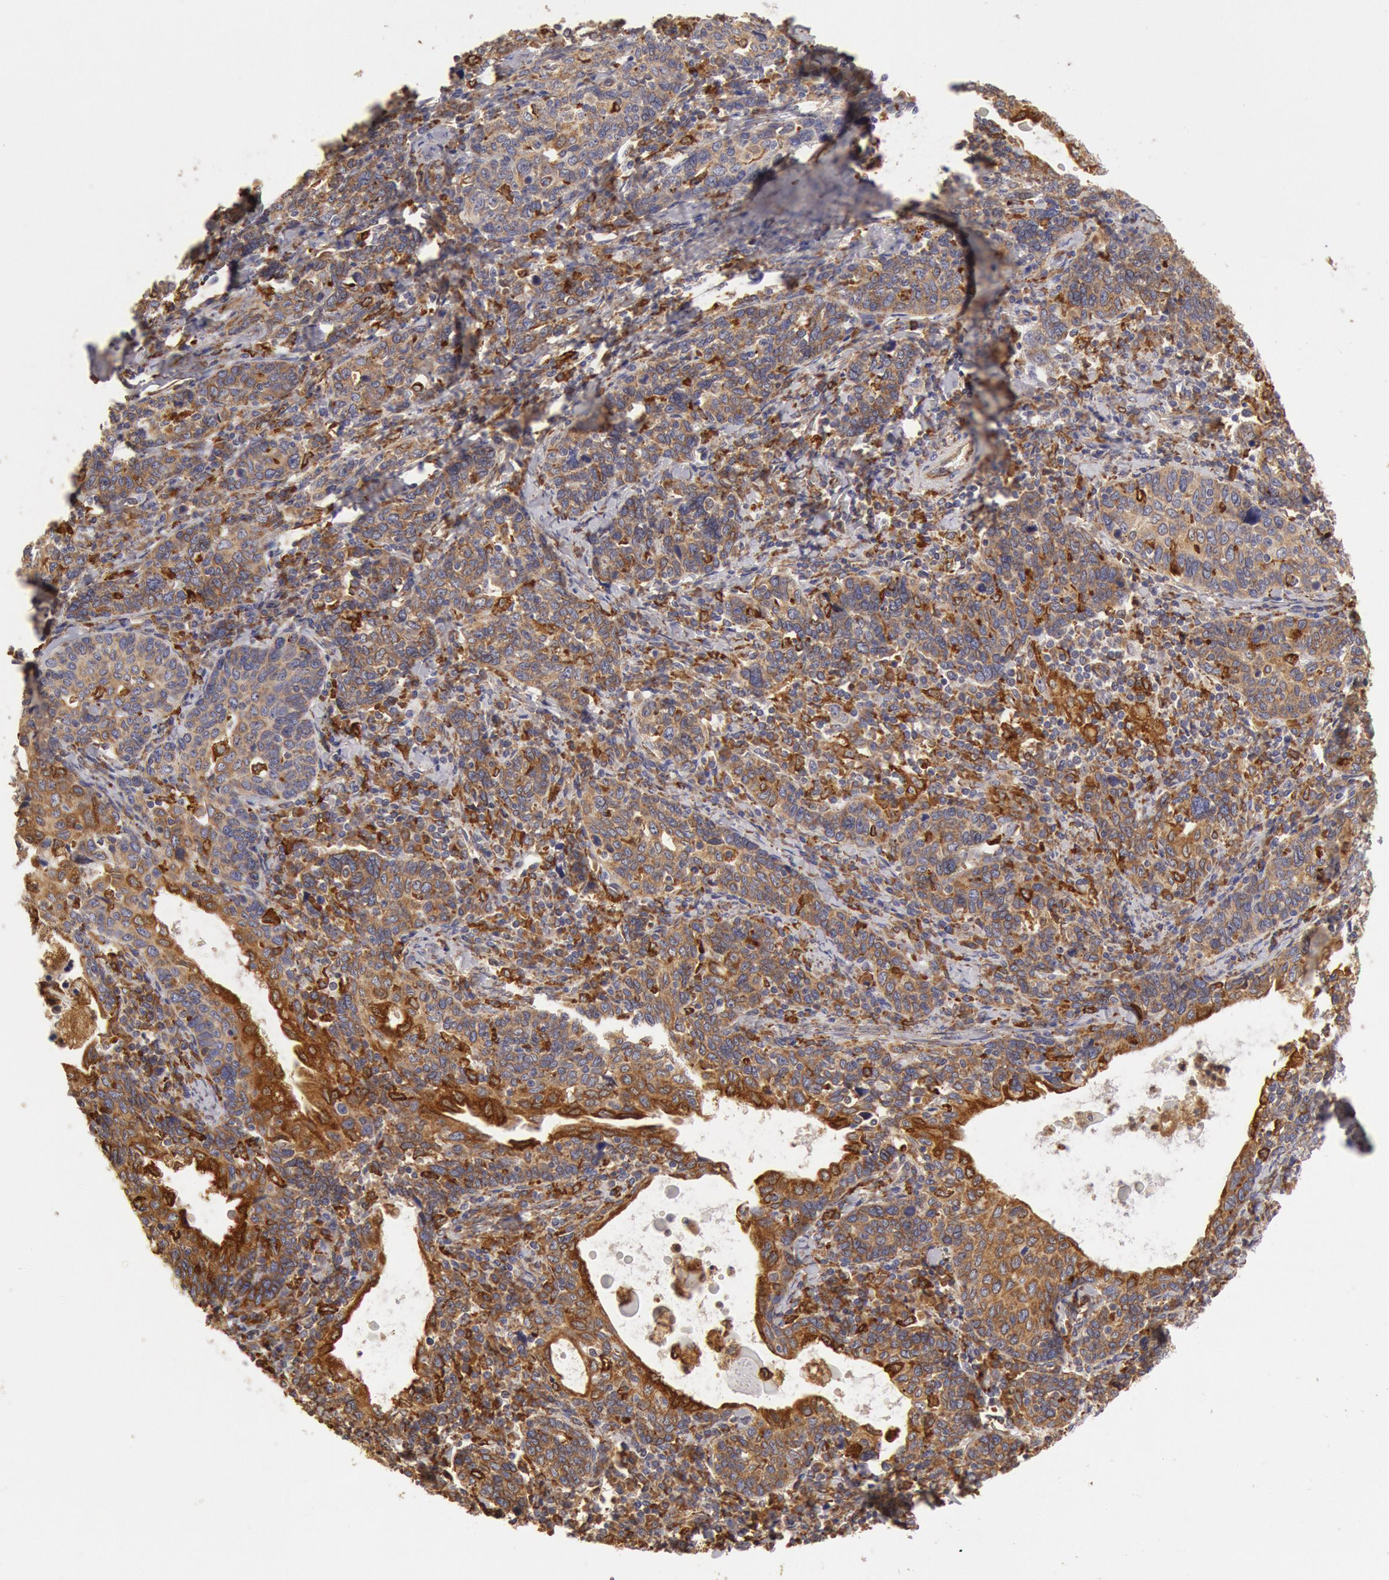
{"staining": {"intensity": "moderate", "quantity": ">75%", "location": "cytoplasmic/membranous"}, "tissue": "cervical cancer", "cell_type": "Tumor cells", "image_type": "cancer", "snomed": [{"axis": "morphology", "description": "Squamous cell carcinoma, NOS"}, {"axis": "topography", "description": "Cervix"}], "caption": "Cervical cancer (squamous cell carcinoma) was stained to show a protein in brown. There is medium levels of moderate cytoplasmic/membranous positivity in about >75% of tumor cells.", "gene": "ERP44", "patient": {"sex": "female", "age": 41}}